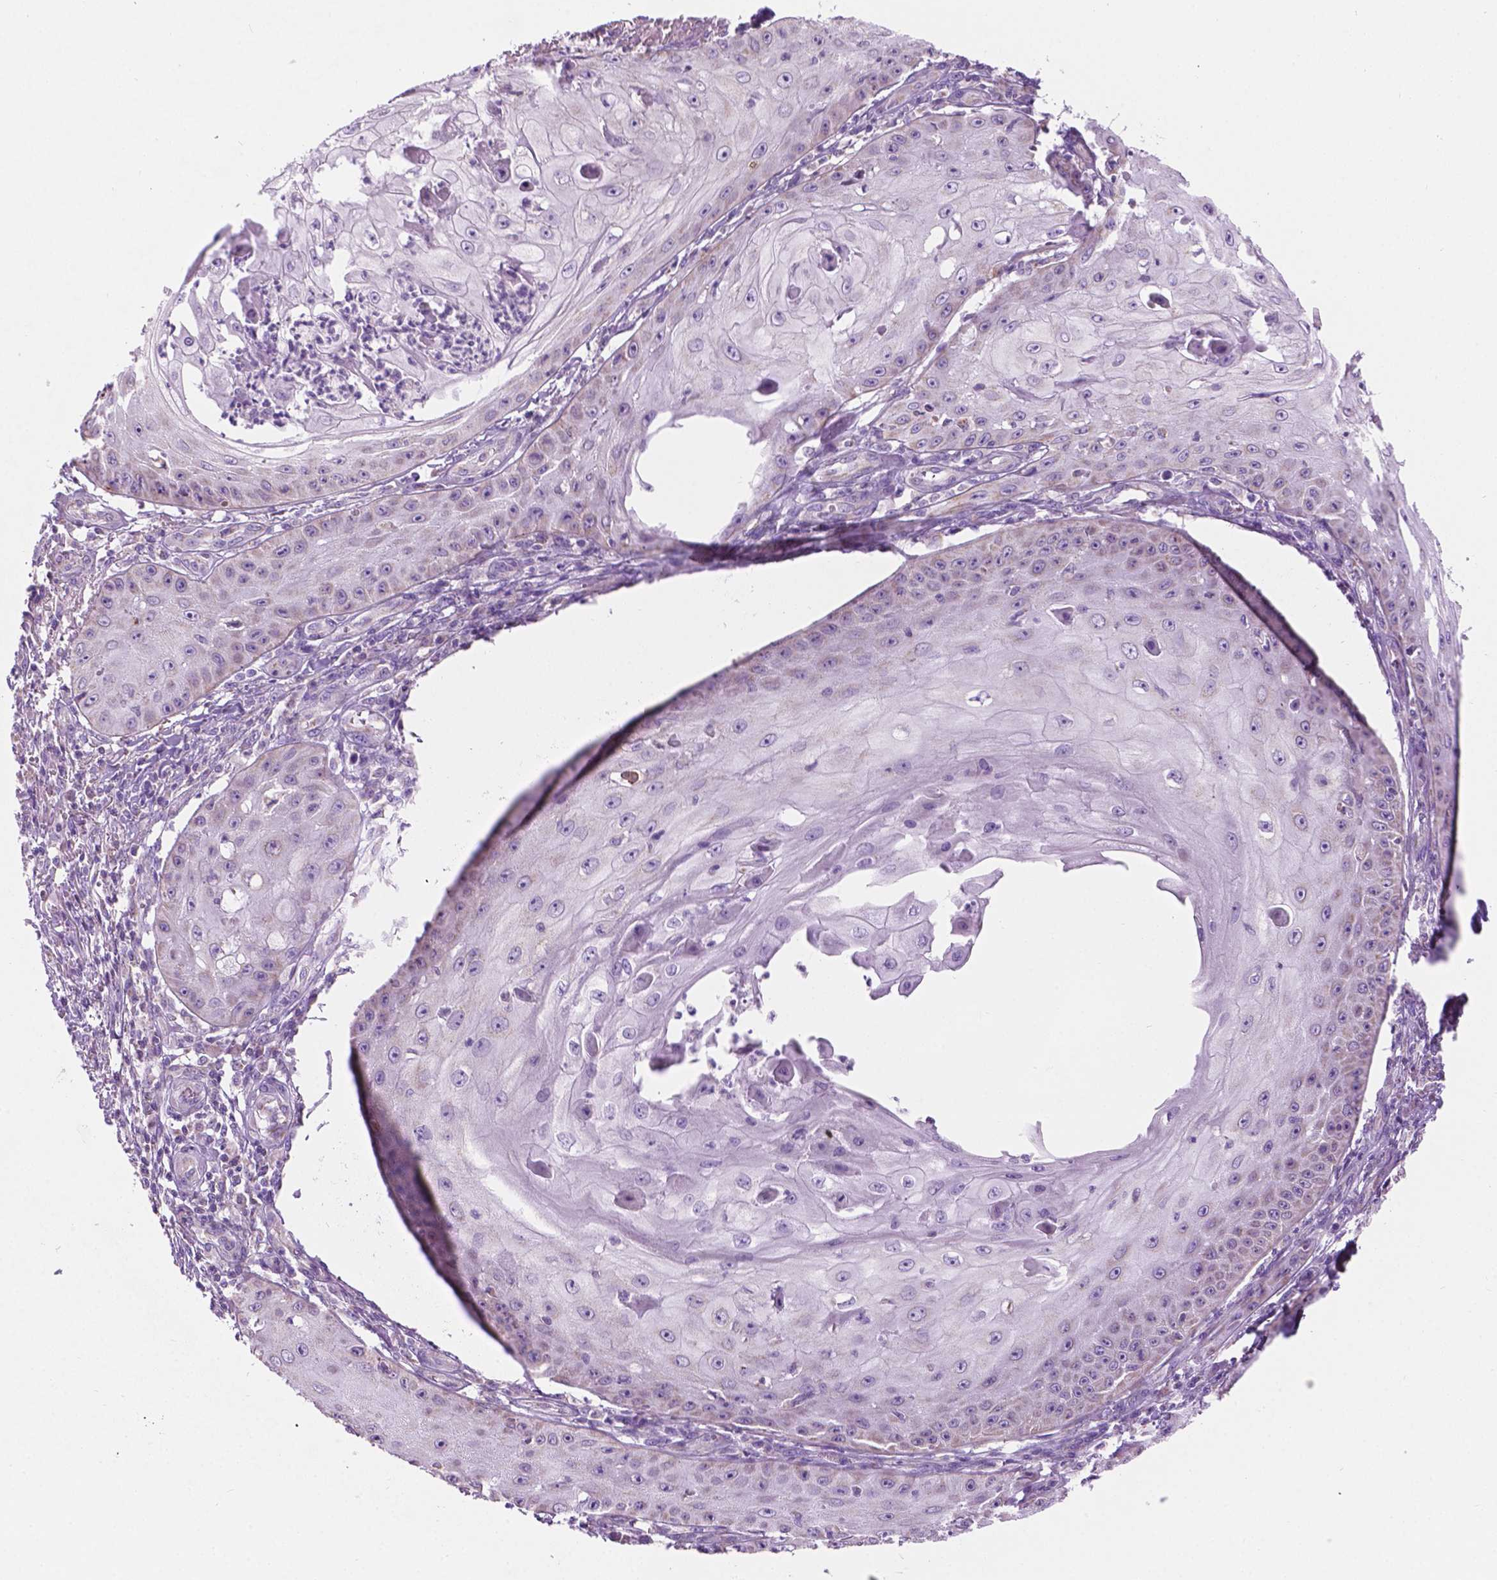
{"staining": {"intensity": "negative", "quantity": "none", "location": "none"}, "tissue": "skin cancer", "cell_type": "Tumor cells", "image_type": "cancer", "snomed": [{"axis": "morphology", "description": "Squamous cell carcinoma, NOS"}, {"axis": "topography", "description": "Skin"}], "caption": "IHC image of neoplastic tissue: human skin squamous cell carcinoma stained with DAB displays no significant protein staining in tumor cells.", "gene": "CSPG5", "patient": {"sex": "male", "age": 70}}